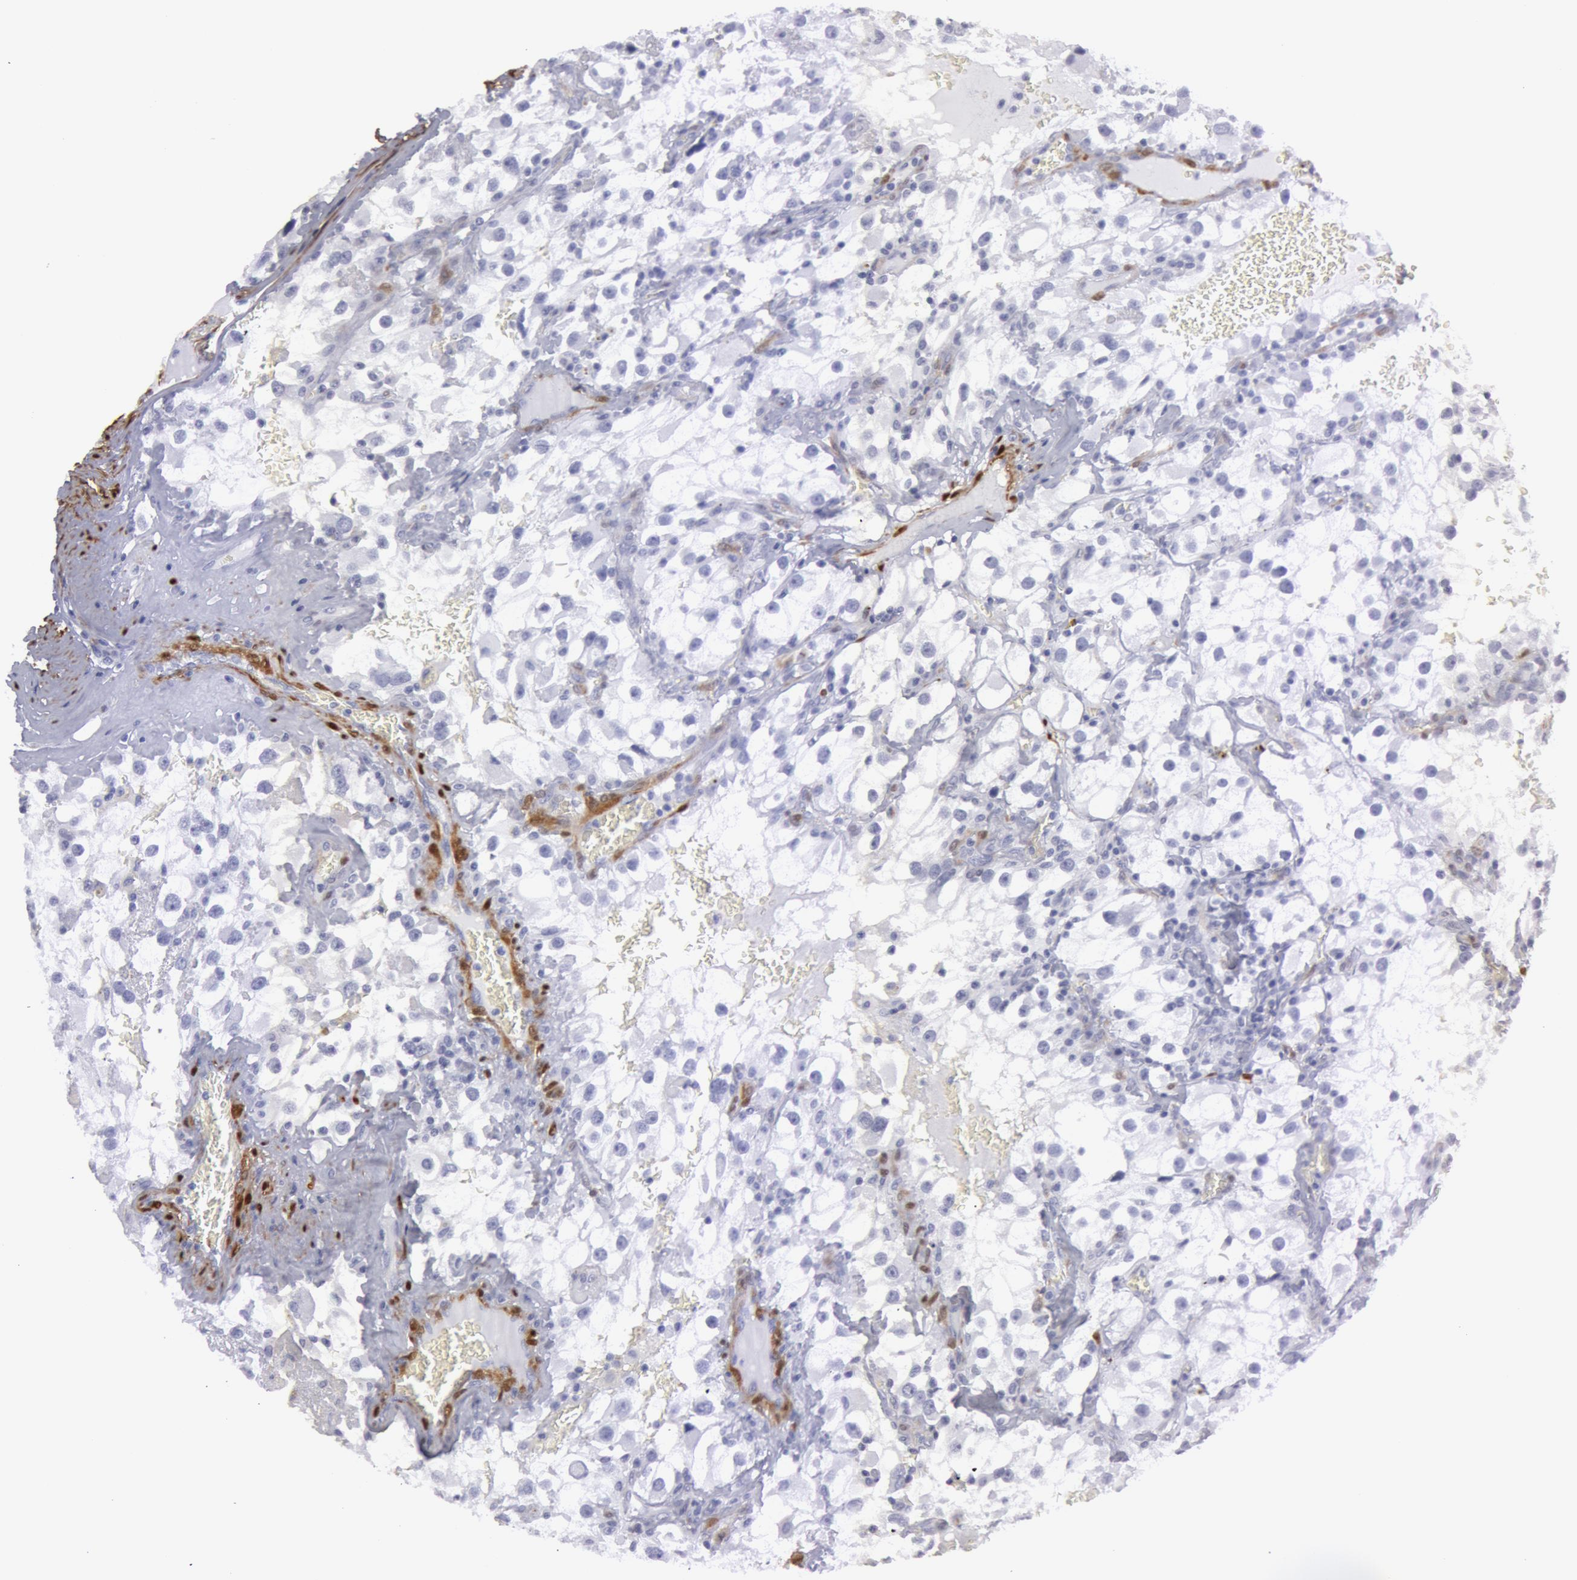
{"staining": {"intensity": "negative", "quantity": "none", "location": "none"}, "tissue": "renal cancer", "cell_type": "Tumor cells", "image_type": "cancer", "snomed": [{"axis": "morphology", "description": "Adenocarcinoma, NOS"}, {"axis": "topography", "description": "Kidney"}], "caption": "Tumor cells are negative for protein expression in human renal cancer (adenocarcinoma). The staining was performed using DAB to visualize the protein expression in brown, while the nuclei were stained in blue with hematoxylin (Magnification: 20x).", "gene": "TAGLN", "patient": {"sex": "female", "age": 52}}